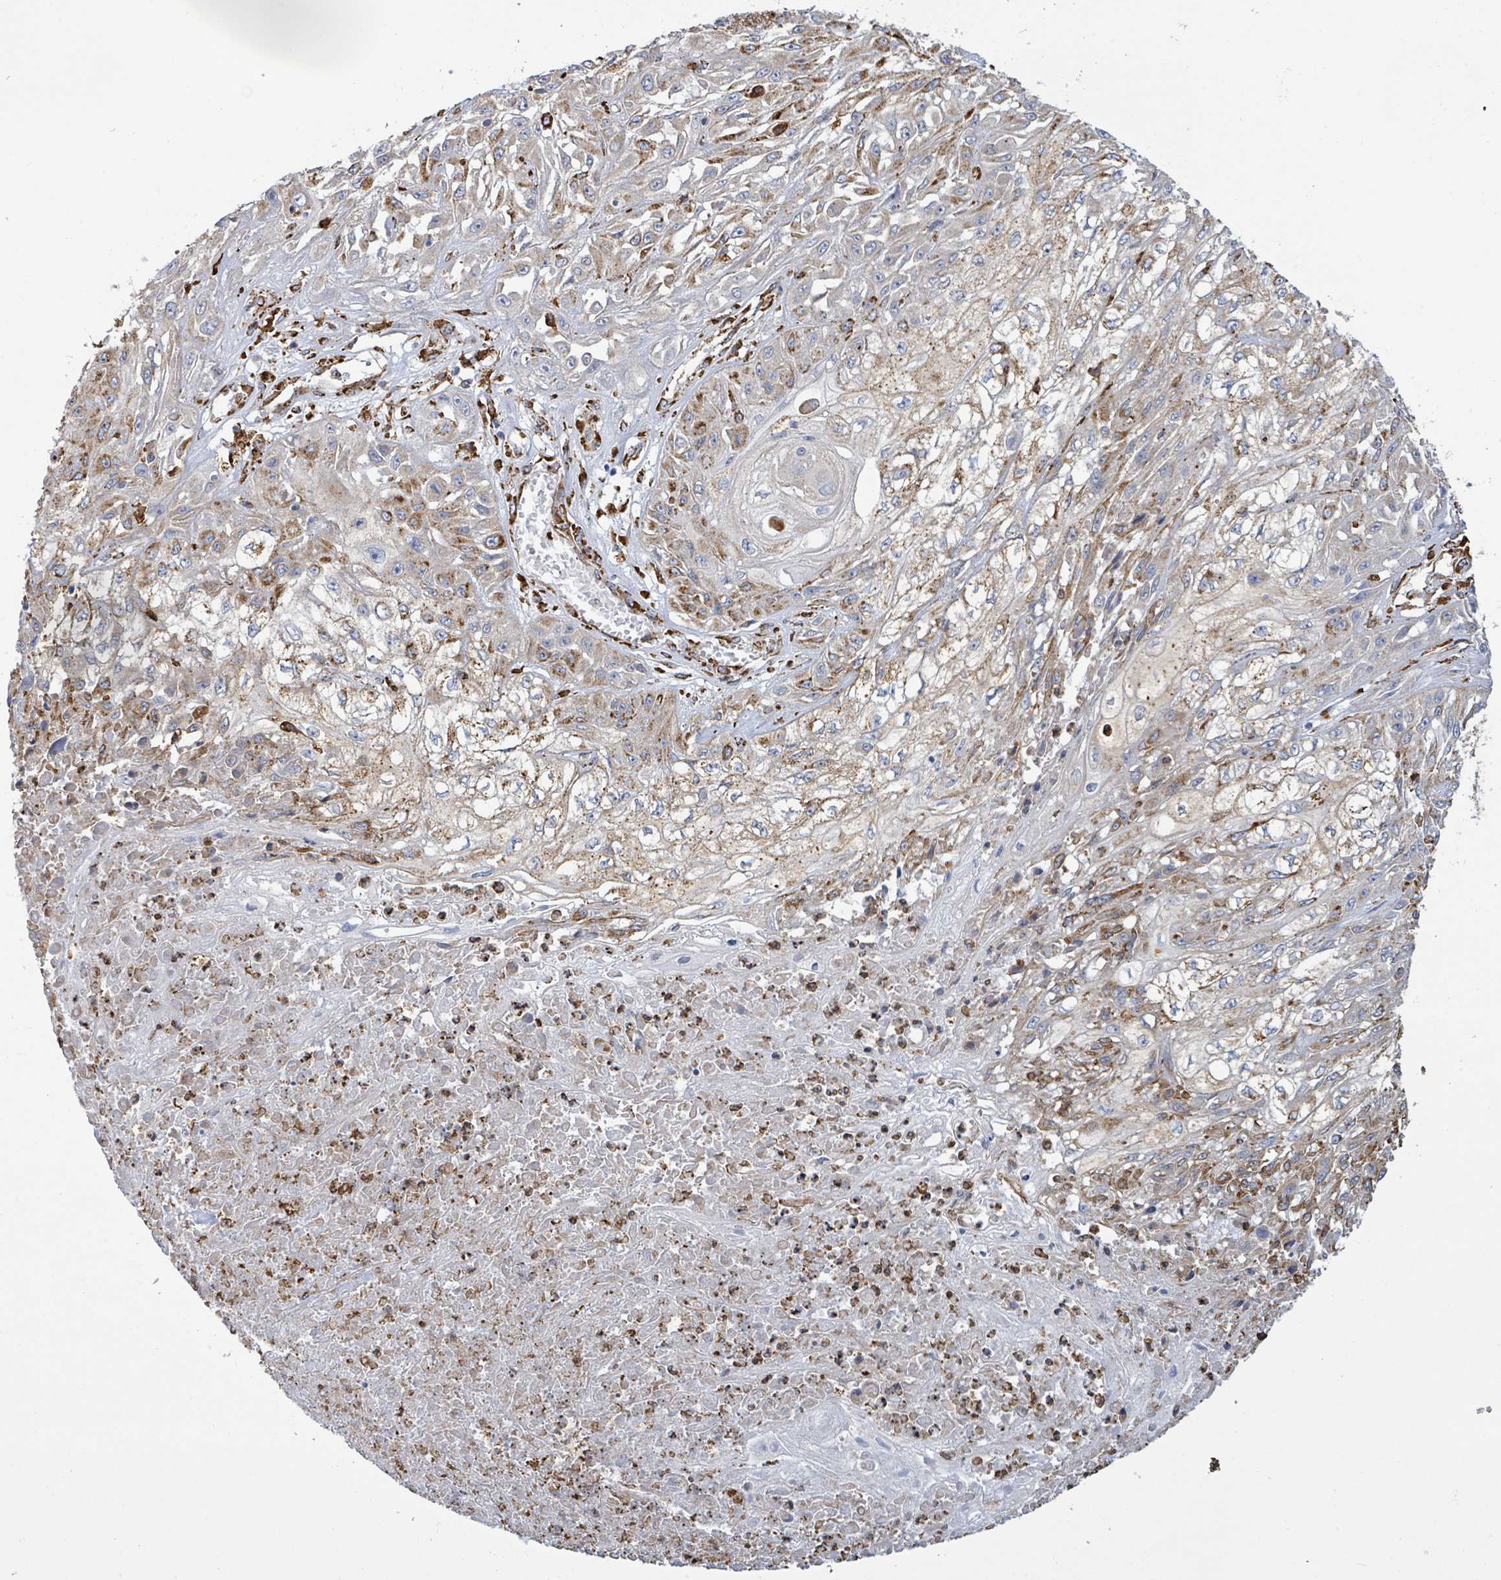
{"staining": {"intensity": "moderate", "quantity": ">75%", "location": "cytoplasmic/membranous"}, "tissue": "skin cancer", "cell_type": "Tumor cells", "image_type": "cancer", "snomed": [{"axis": "morphology", "description": "Squamous cell carcinoma, NOS"}, {"axis": "morphology", "description": "Squamous cell carcinoma, metastatic, NOS"}, {"axis": "topography", "description": "Skin"}, {"axis": "topography", "description": "Lymph node"}], "caption": "This is a micrograph of immunohistochemistry (IHC) staining of skin cancer (metastatic squamous cell carcinoma), which shows moderate staining in the cytoplasmic/membranous of tumor cells.", "gene": "RFPL4A", "patient": {"sex": "male", "age": 75}}